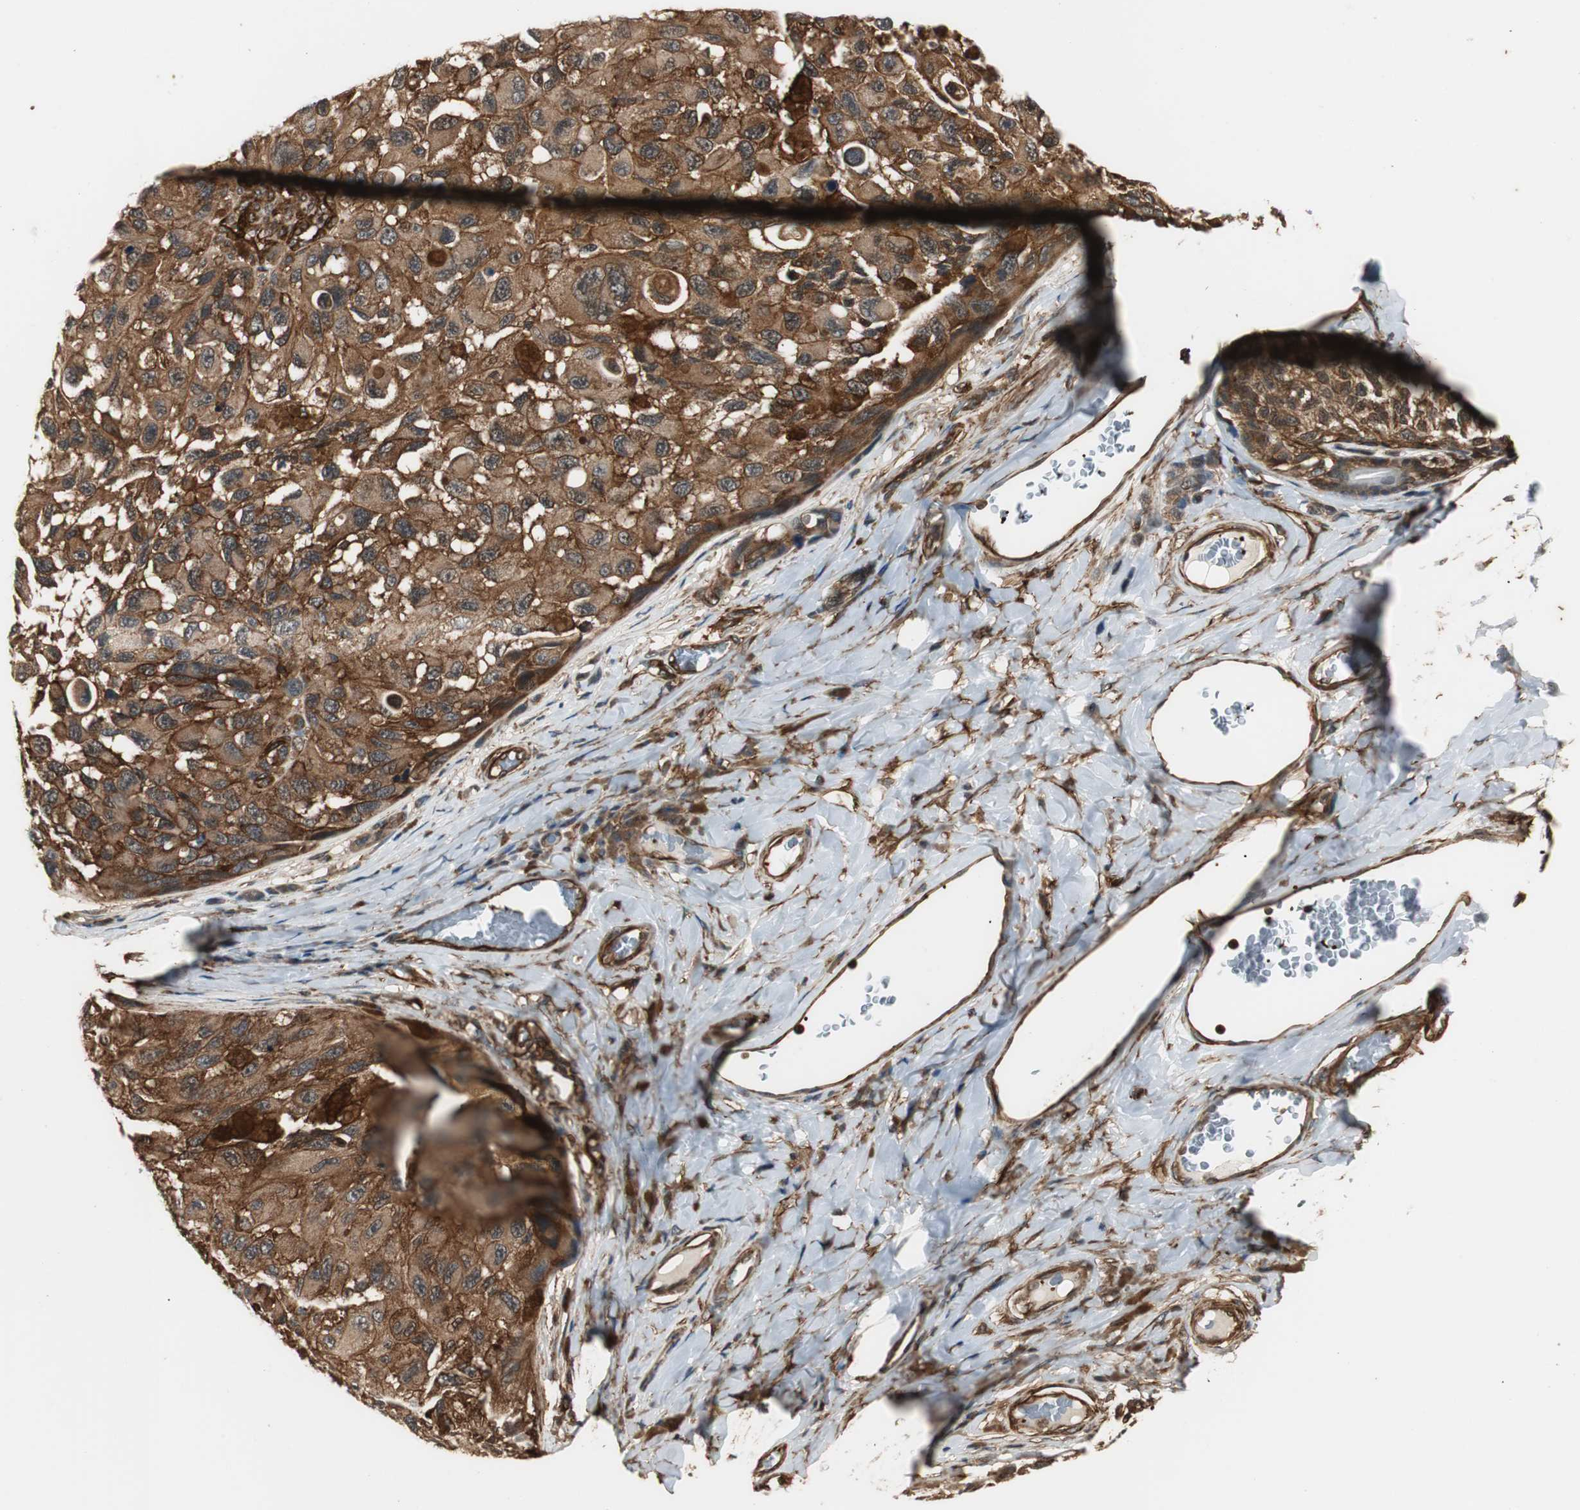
{"staining": {"intensity": "strong", "quantity": ">75%", "location": "cytoplasmic/membranous"}, "tissue": "melanoma", "cell_type": "Tumor cells", "image_type": "cancer", "snomed": [{"axis": "morphology", "description": "Malignant melanoma, NOS"}, {"axis": "topography", "description": "Skin"}], "caption": "IHC of human melanoma reveals high levels of strong cytoplasmic/membranous expression in about >75% of tumor cells.", "gene": "PTPN11", "patient": {"sex": "female", "age": 73}}